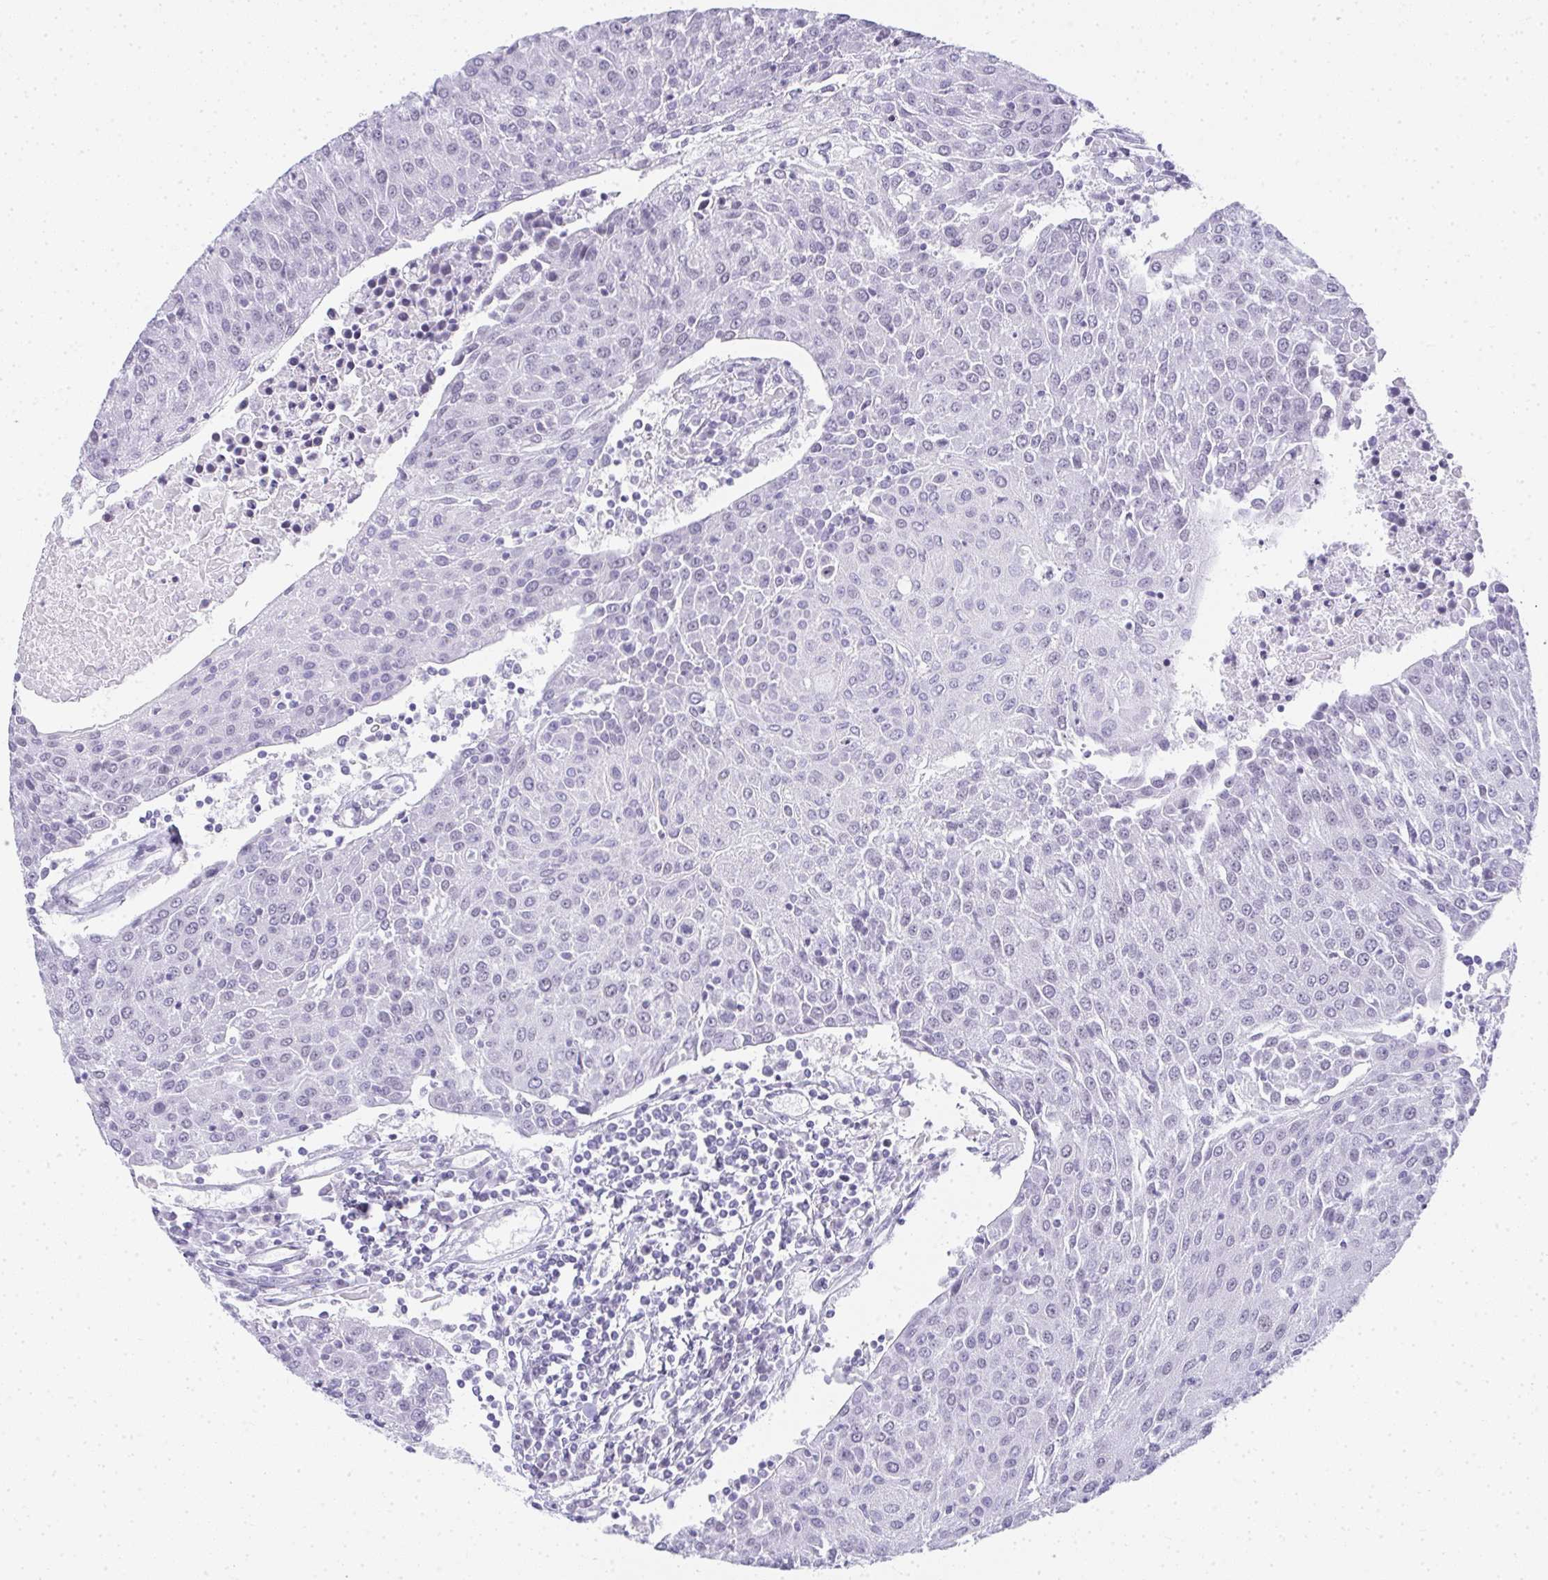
{"staining": {"intensity": "negative", "quantity": "none", "location": "none"}, "tissue": "urothelial cancer", "cell_type": "Tumor cells", "image_type": "cancer", "snomed": [{"axis": "morphology", "description": "Urothelial carcinoma, High grade"}, {"axis": "topography", "description": "Urinary bladder"}], "caption": "Photomicrograph shows no significant protein expression in tumor cells of urothelial cancer. Brightfield microscopy of immunohistochemistry (IHC) stained with DAB (brown) and hematoxylin (blue), captured at high magnification.", "gene": "PLA2G1B", "patient": {"sex": "female", "age": 85}}